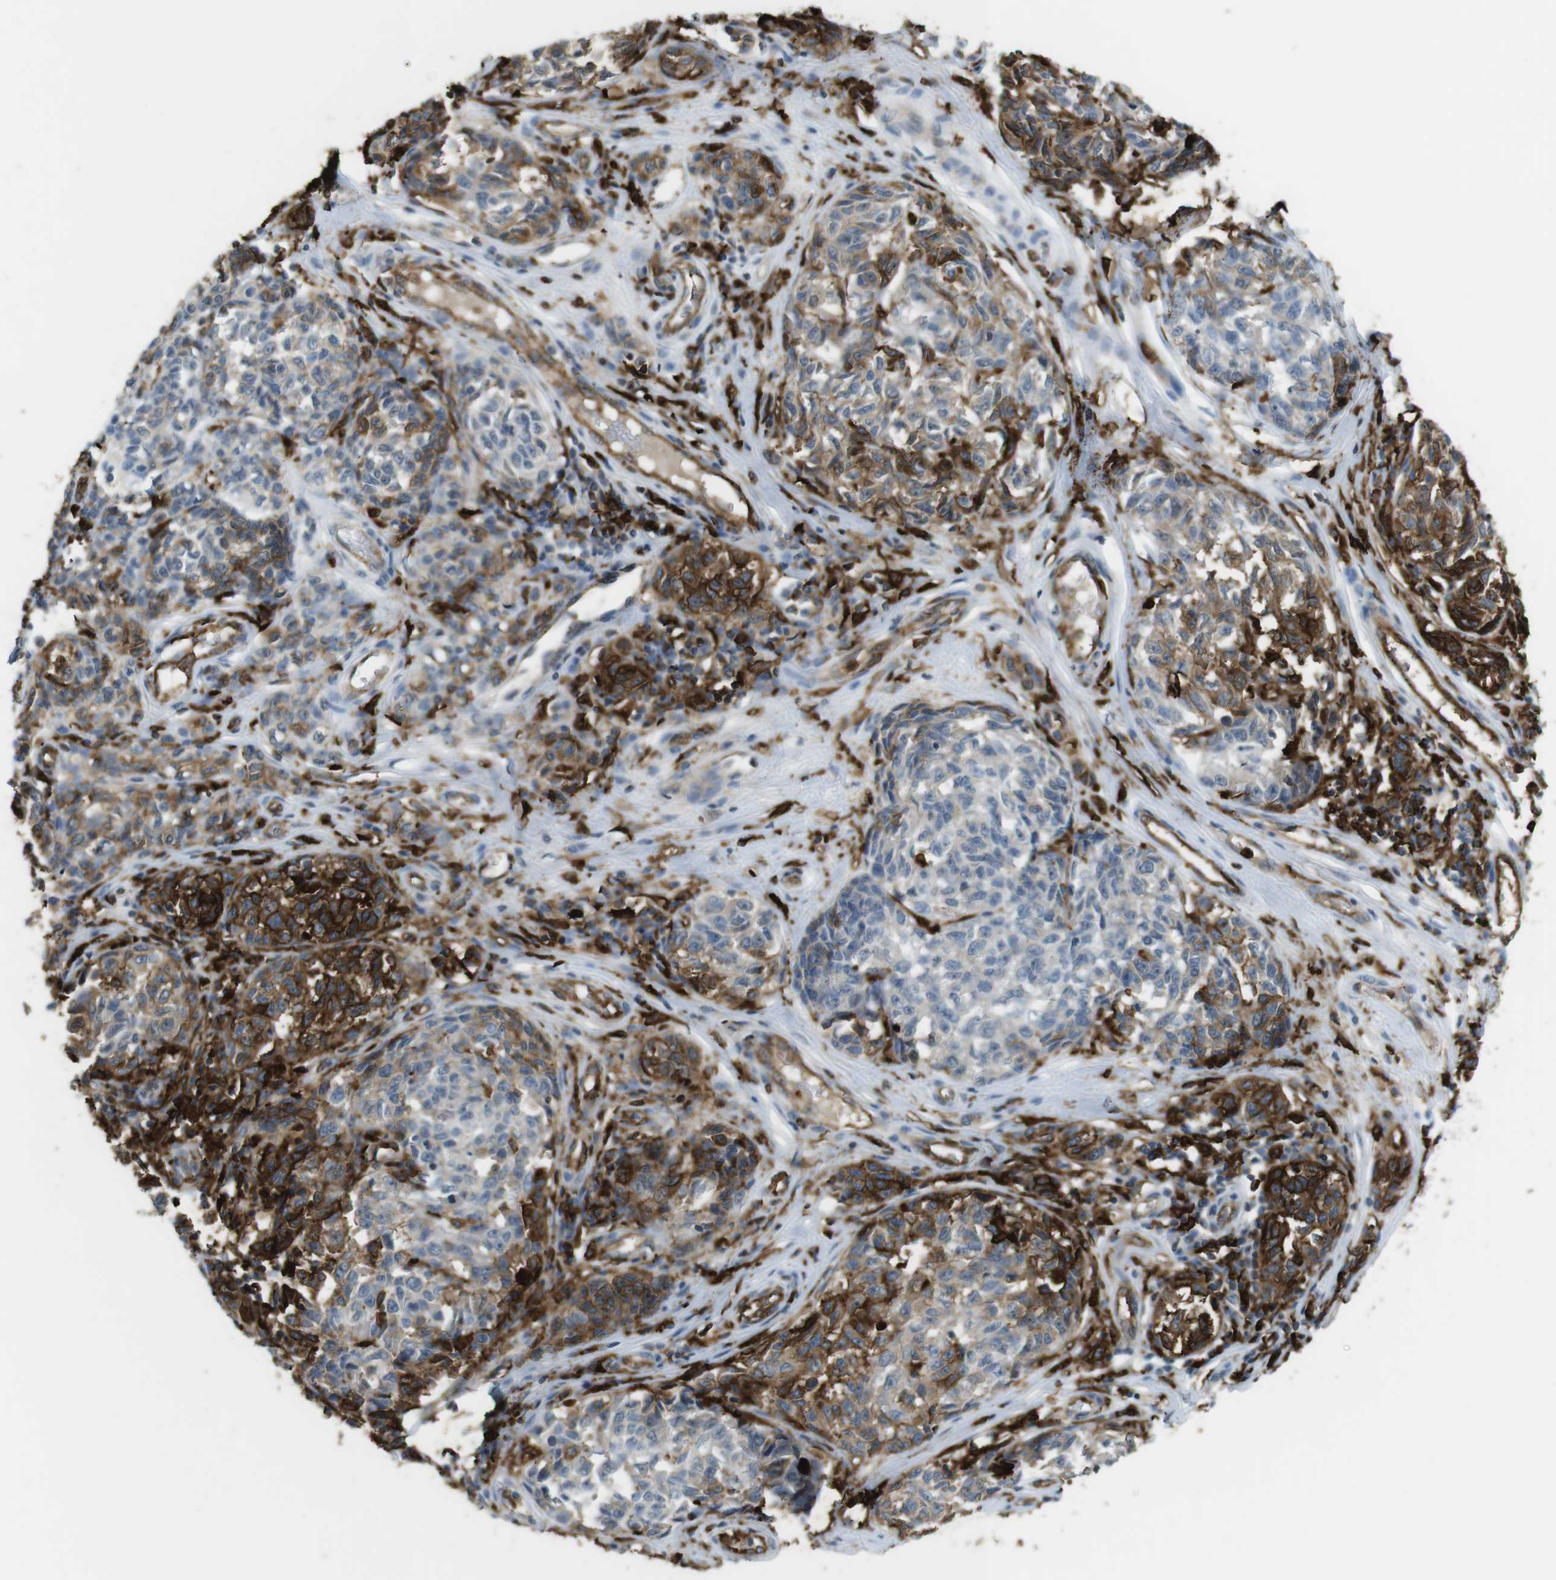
{"staining": {"intensity": "strong", "quantity": "25%-75%", "location": "cytoplasmic/membranous"}, "tissue": "melanoma", "cell_type": "Tumor cells", "image_type": "cancer", "snomed": [{"axis": "morphology", "description": "Malignant melanoma, NOS"}, {"axis": "topography", "description": "Skin"}], "caption": "DAB immunohistochemical staining of malignant melanoma displays strong cytoplasmic/membranous protein staining in about 25%-75% of tumor cells.", "gene": "HLA-DRA", "patient": {"sex": "female", "age": 64}}